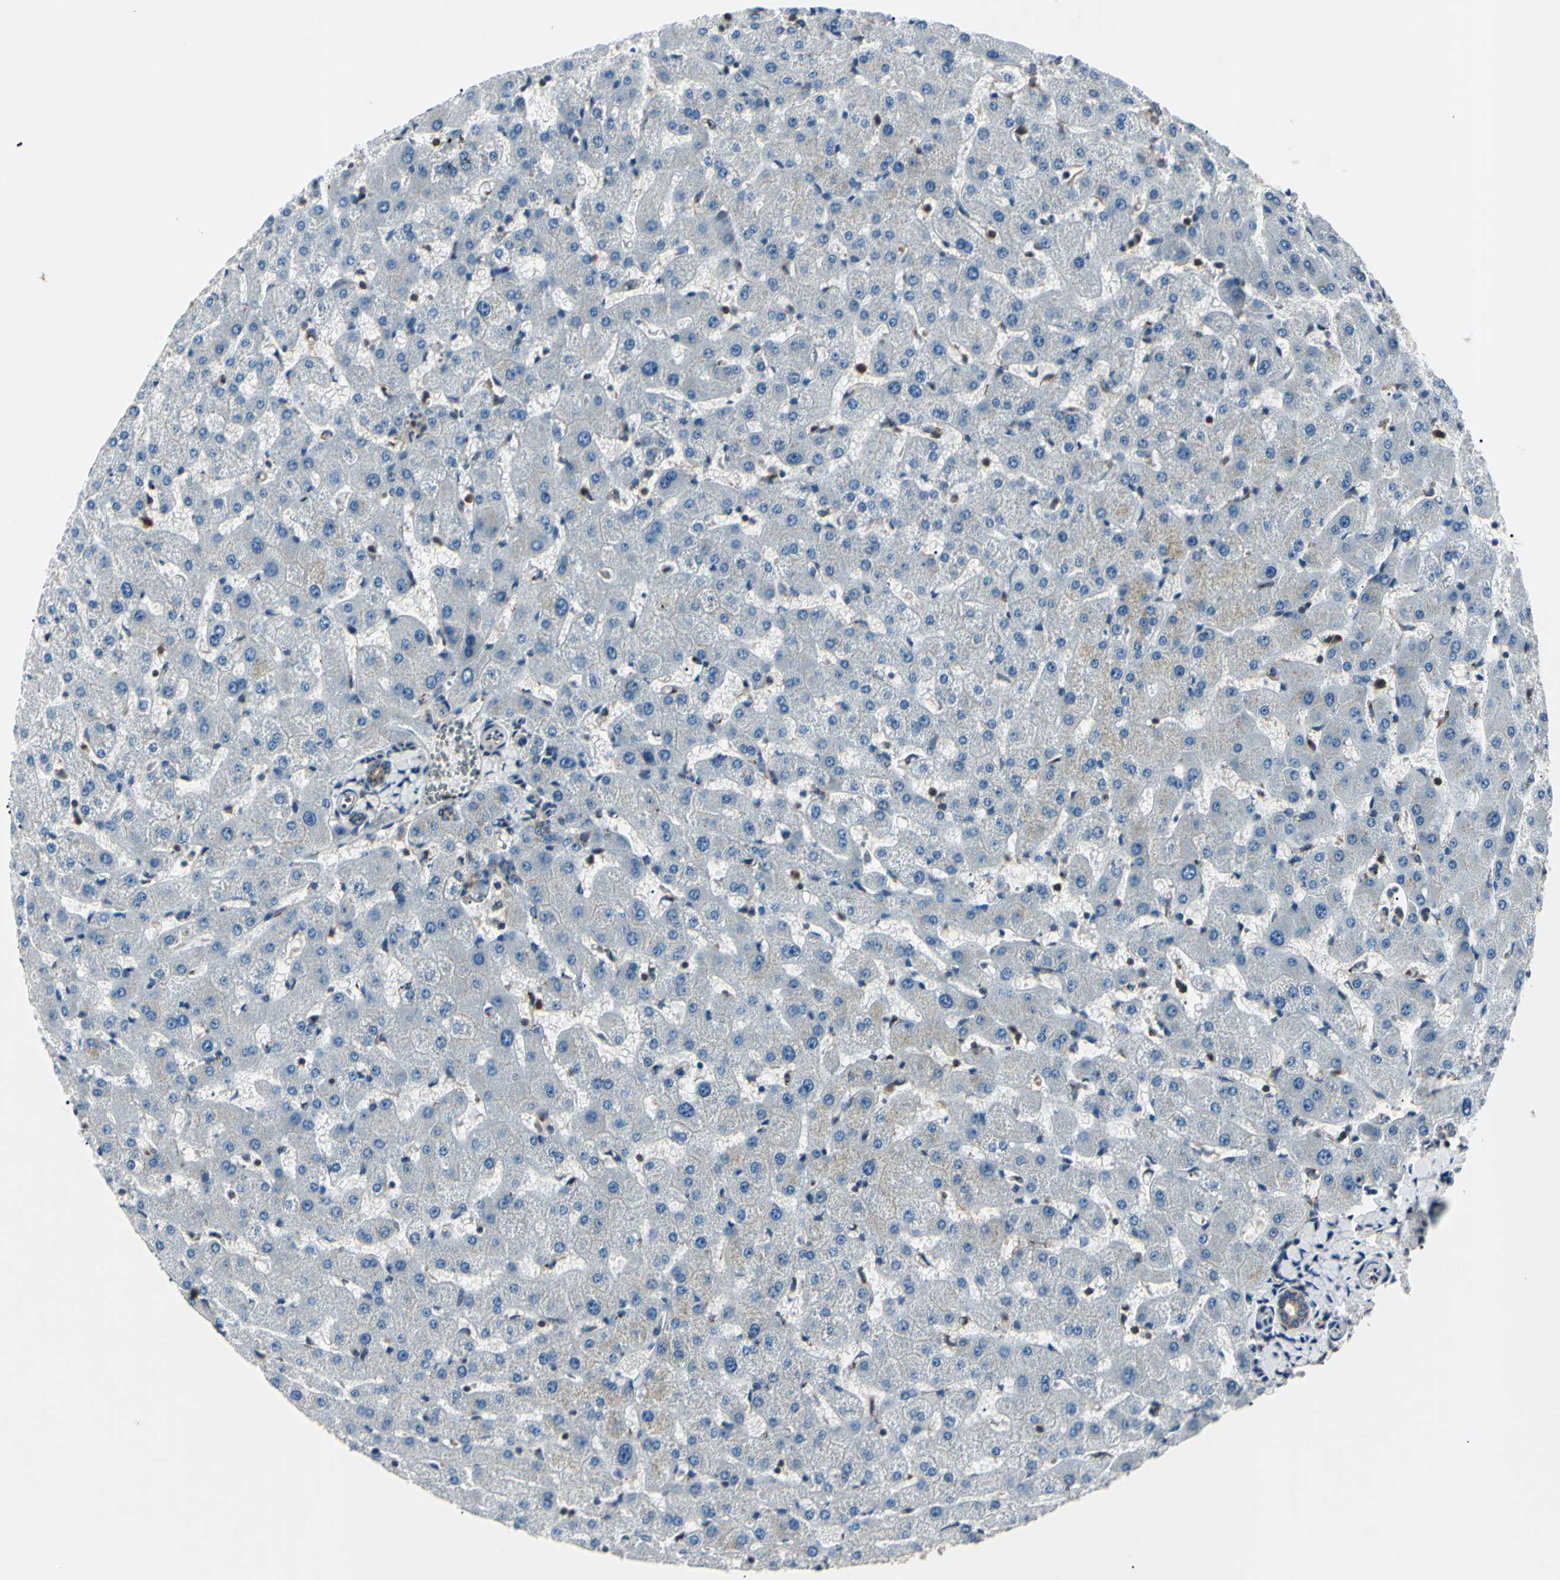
{"staining": {"intensity": "weak", "quantity": "<25%", "location": "cytoplasmic/membranous"}, "tissue": "liver", "cell_type": "Cholangiocytes", "image_type": "normal", "snomed": [{"axis": "morphology", "description": "Normal tissue, NOS"}, {"axis": "topography", "description": "Liver"}], "caption": "Micrograph shows no significant protein expression in cholangiocytes of unremarkable liver.", "gene": "MAPRE1", "patient": {"sex": "female", "age": 63}}